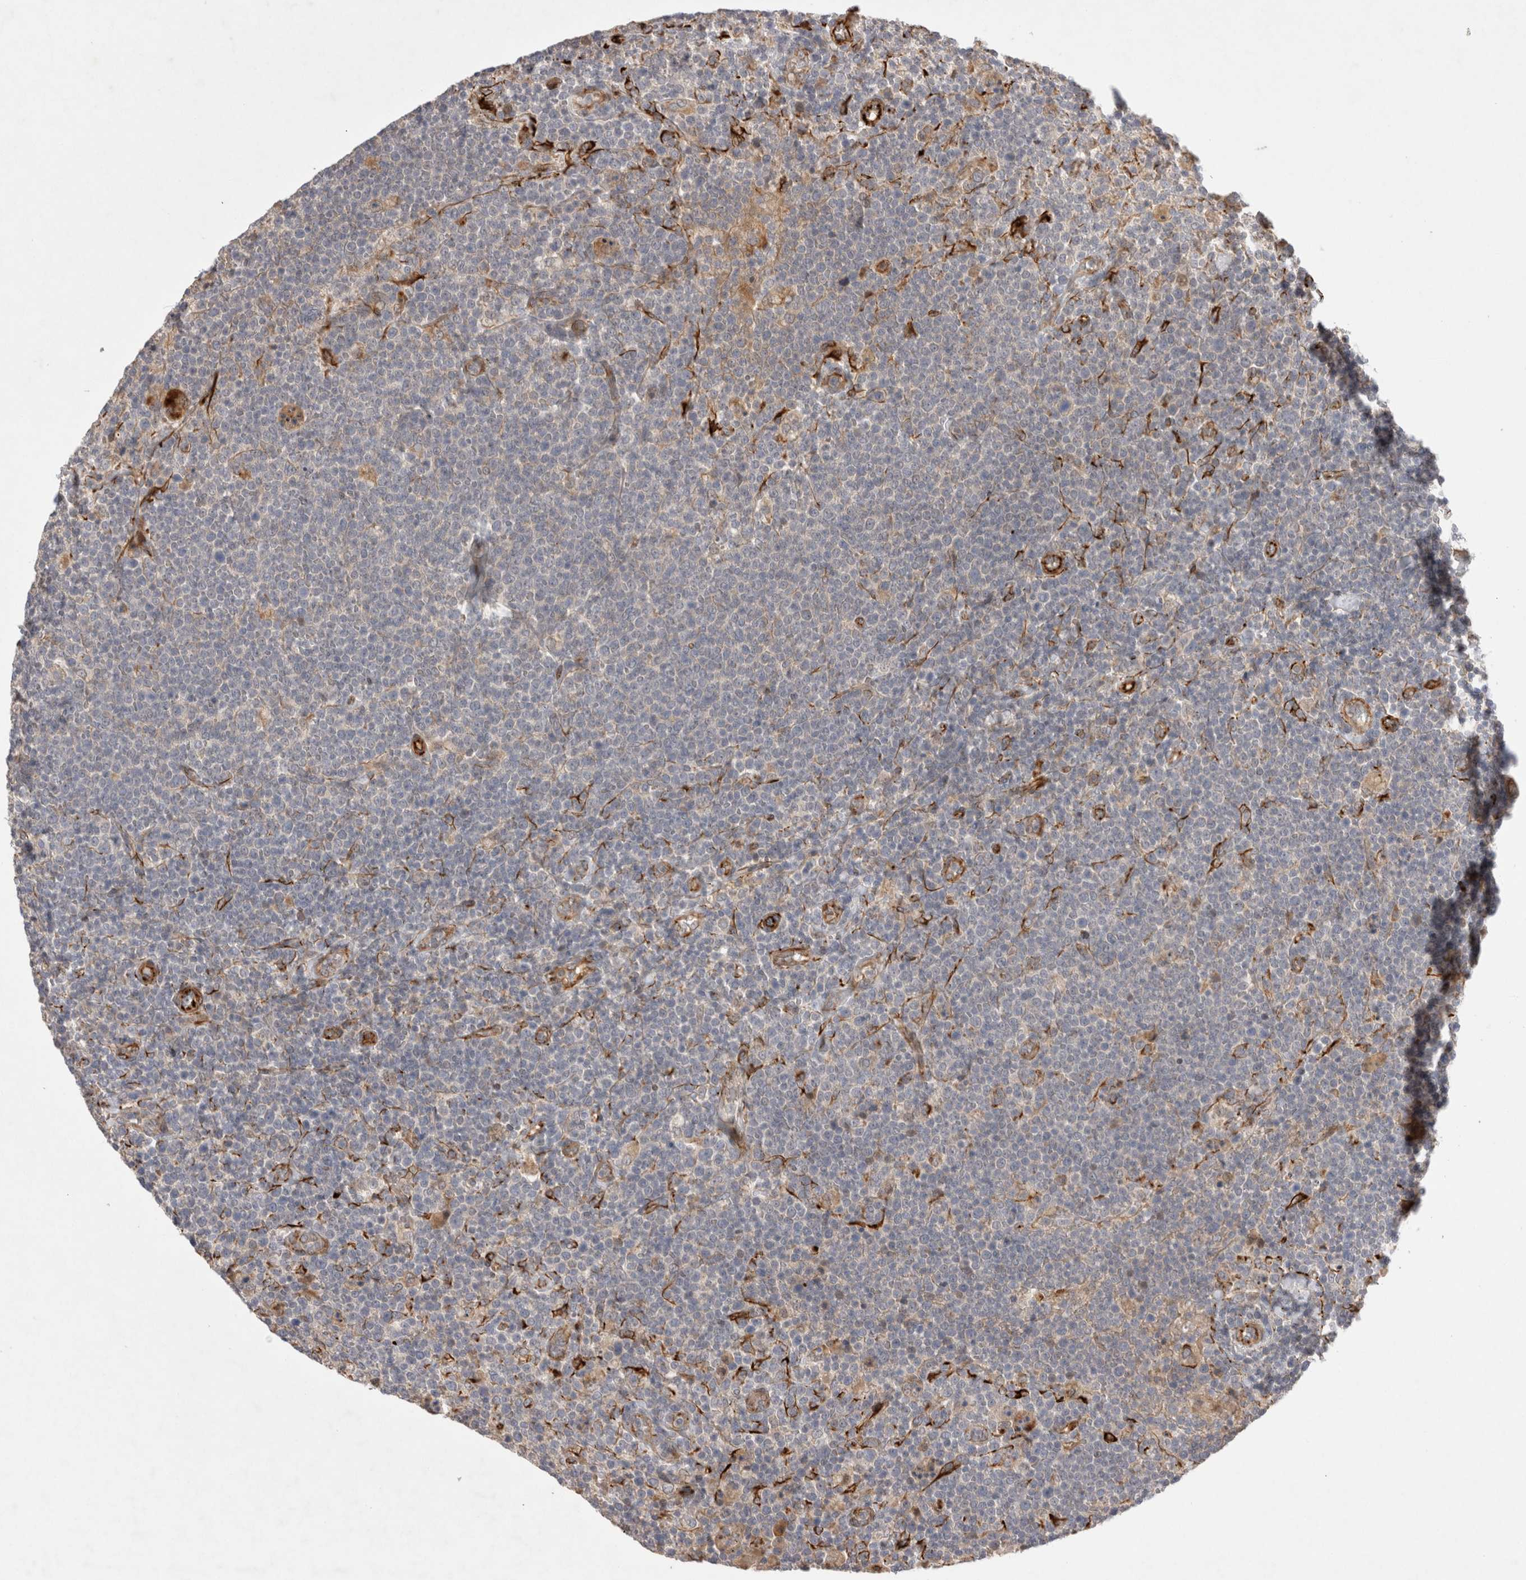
{"staining": {"intensity": "weak", "quantity": "<25%", "location": "cytoplasmic/membranous"}, "tissue": "lymphoma", "cell_type": "Tumor cells", "image_type": "cancer", "snomed": [{"axis": "morphology", "description": "Malignant lymphoma, non-Hodgkin's type, High grade"}, {"axis": "topography", "description": "Lymph node"}], "caption": "Histopathology image shows no protein expression in tumor cells of high-grade malignant lymphoma, non-Hodgkin's type tissue.", "gene": "NMU", "patient": {"sex": "male", "age": 61}}